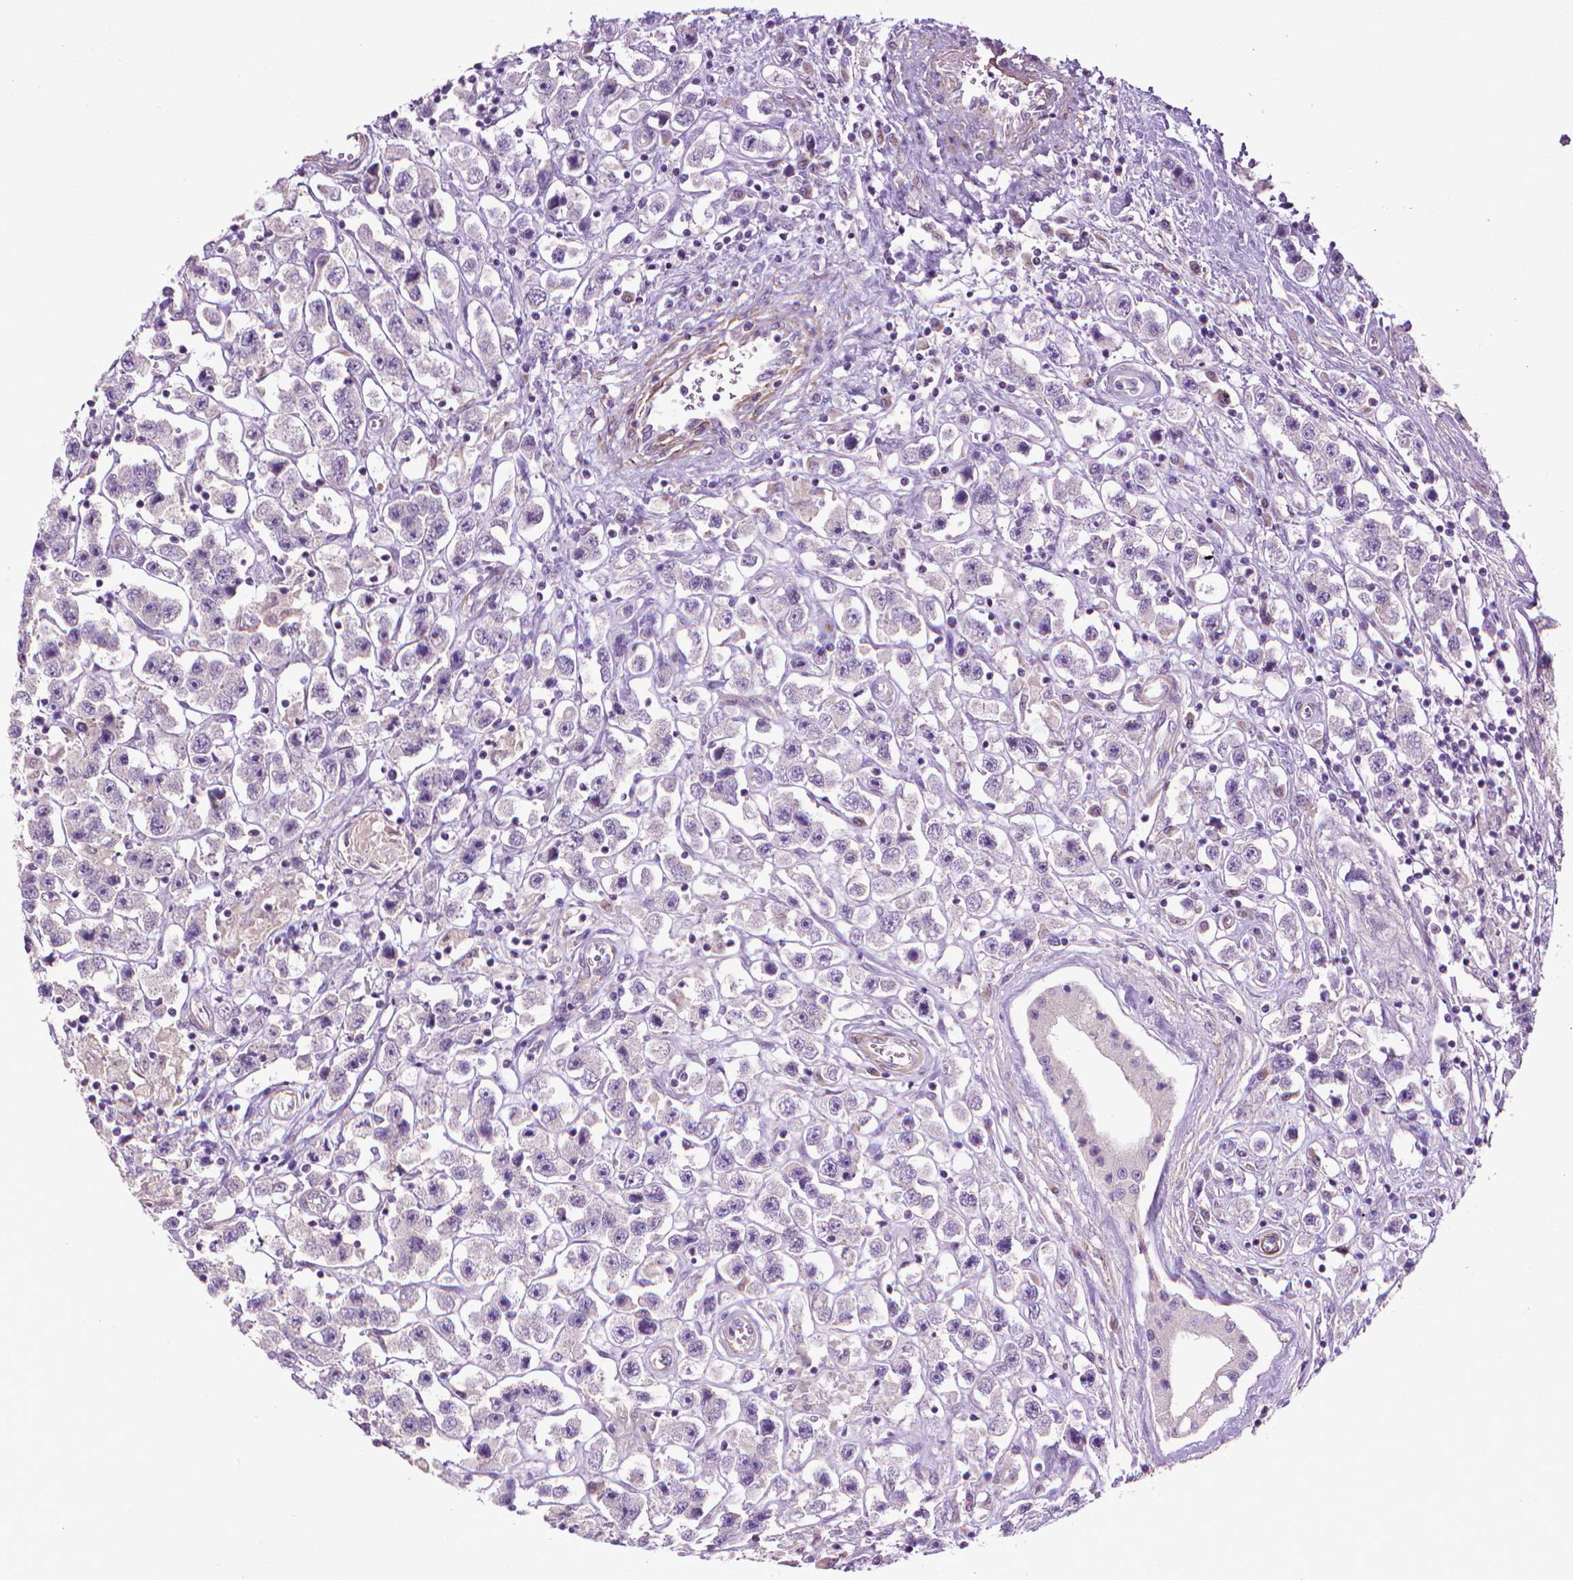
{"staining": {"intensity": "negative", "quantity": "none", "location": "none"}, "tissue": "testis cancer", "cell_type": "Tumor cells", "image_type": "cancer", "snomed": [{"axis": "morphology", "description": "Seminoma, NOS"}, {"axis": "topography", "description": "Testis"}], "caption": "There is no significant staining in tumor cells of testis seminoma.", "gene": "AQP10", "patient": {"sex": "male", "age": 45}}